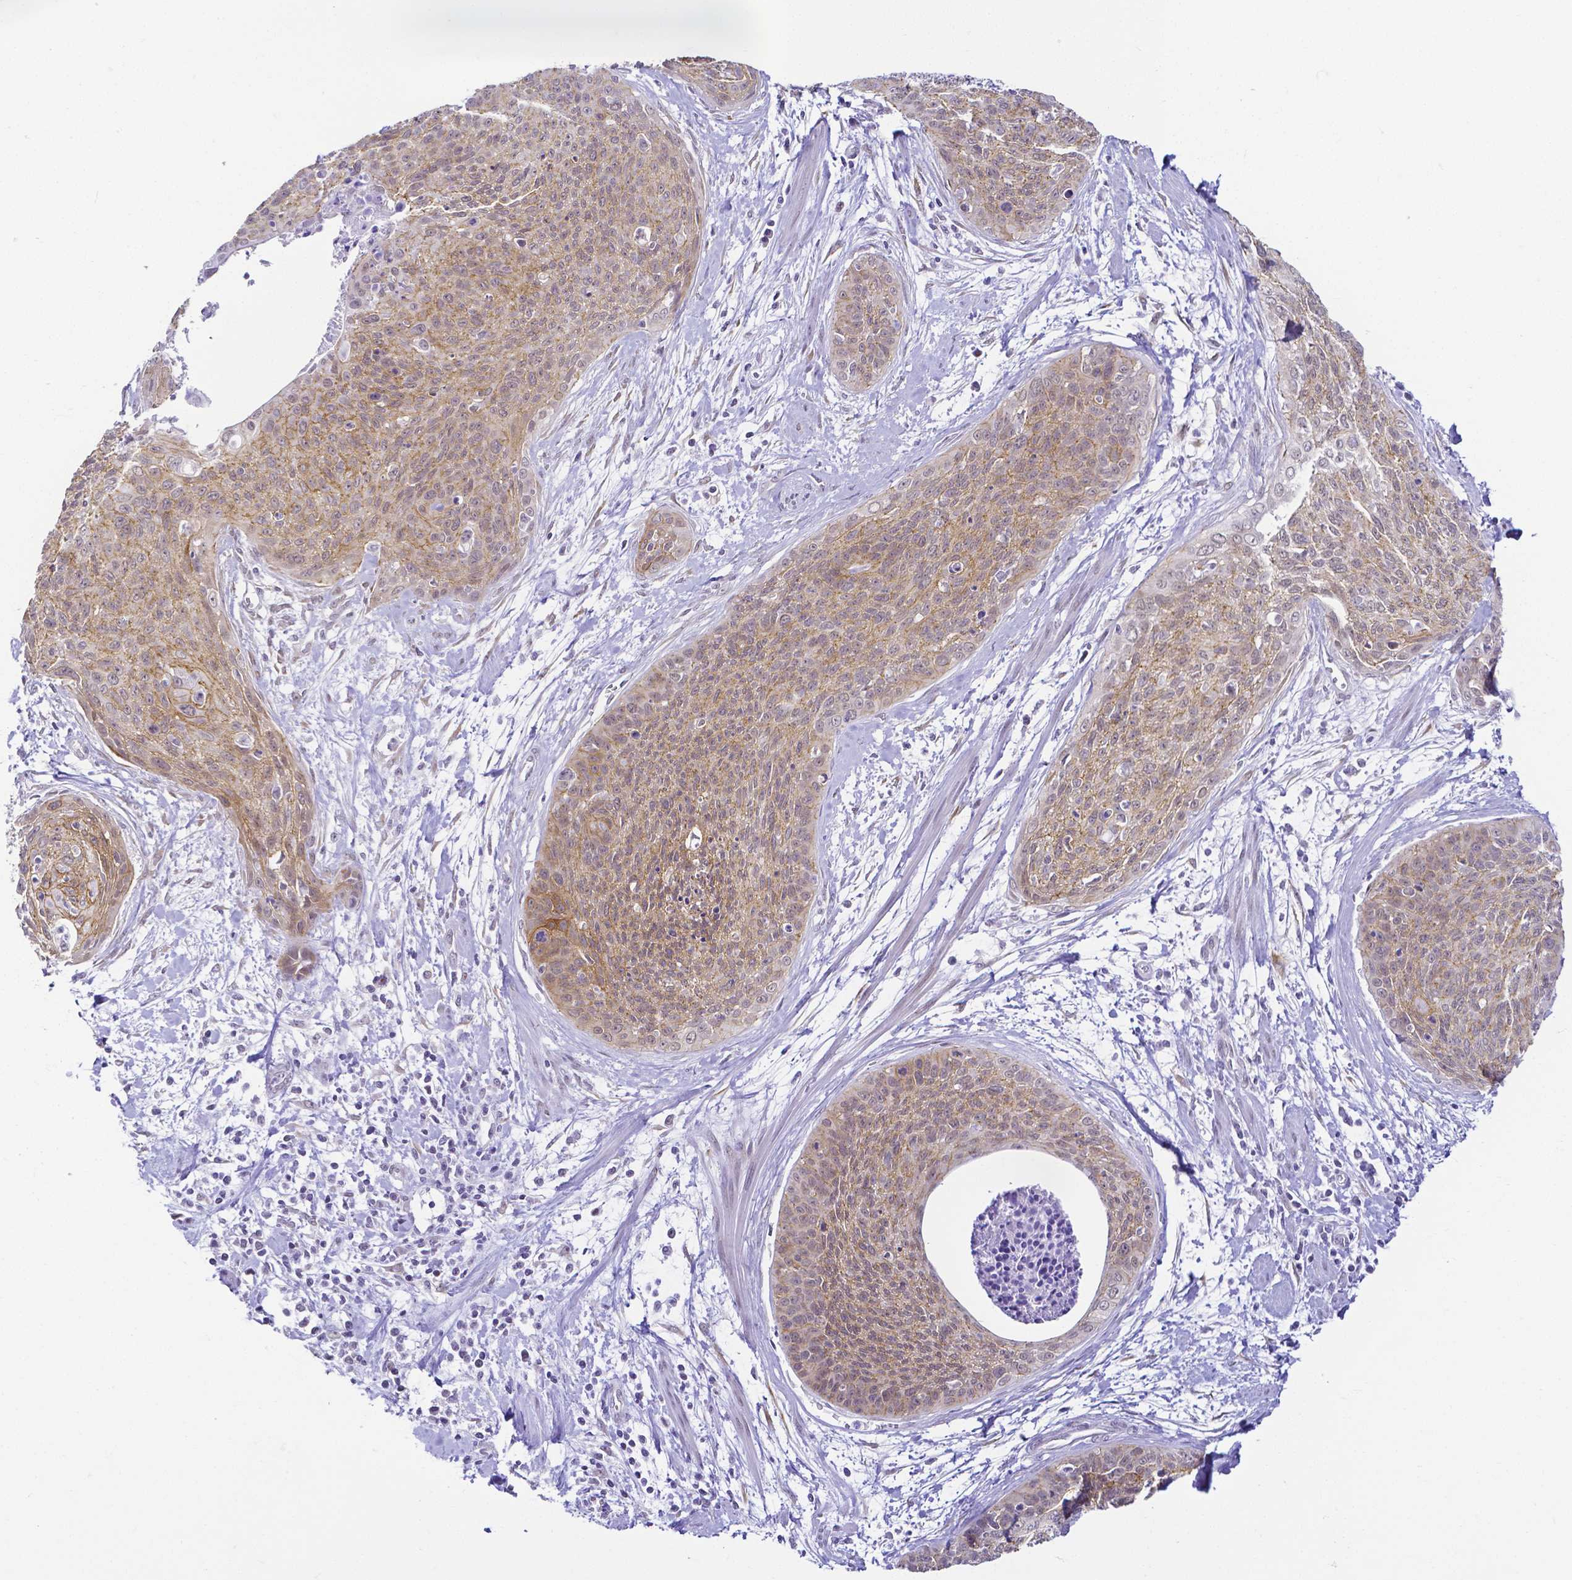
{"staining": {"intensity": "moderate", "quantity": "<25%", "location": "cytoplasmic/membranous"}, "tissue": "cervical cancer", "cell_type": "Tumor cells", "image_type": "cancer", "snomed": [{"axis": "morphology", "description": "Squamous cell carcinoma, NOS"}, {"axis": "topography", "description": "Cervix"}], "caption": "Moderate cytoplasmic/membranous protein positivity is present in approximately <25% of tumor cells in cervical cancer (squamous cell carcinoma).", "gene": "FAM83G", "patient": {"sex": "female", "age": 55}}